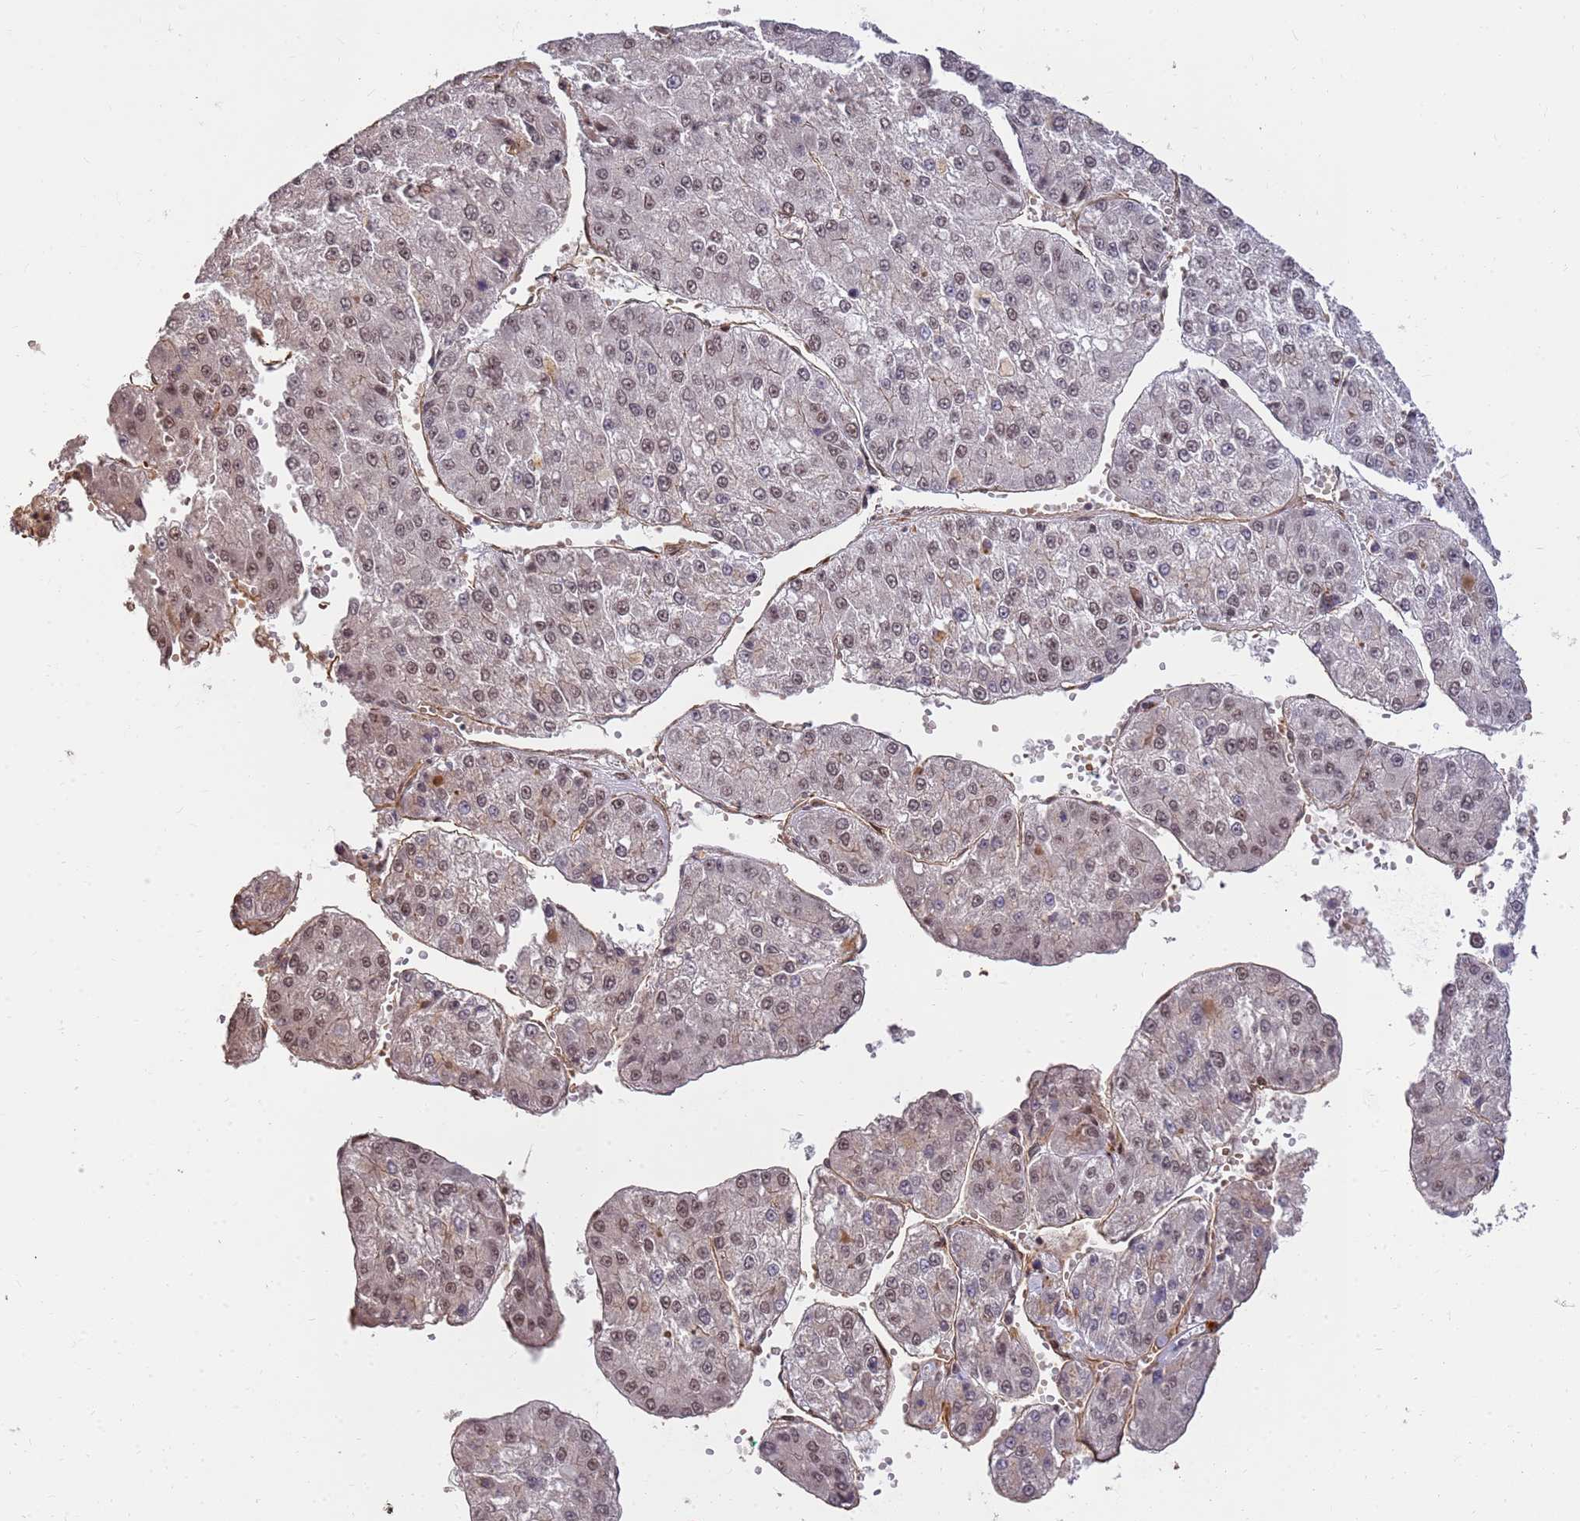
{"staining": {"intensity": "moderate", "quantity": ">75%", "location": "cytoplasmic/membranous"}, "tissue": "liver cancer", "cell_type": "Tumor cells", "image_type": "cancer", "snomed": [{"axis": "morphology", "description": "Carcinoma, Hepatocellular, NOS"}, {"axis": "topography", "description": "Liver"}], "caption": "Tumor cells show medium levels of moderate cytoplasmic/membranous expression in about >75% of cells in liver hepatocellular carcinoma.", "gene": "ST18", "patient": {"sex": "female", "age": 73}}